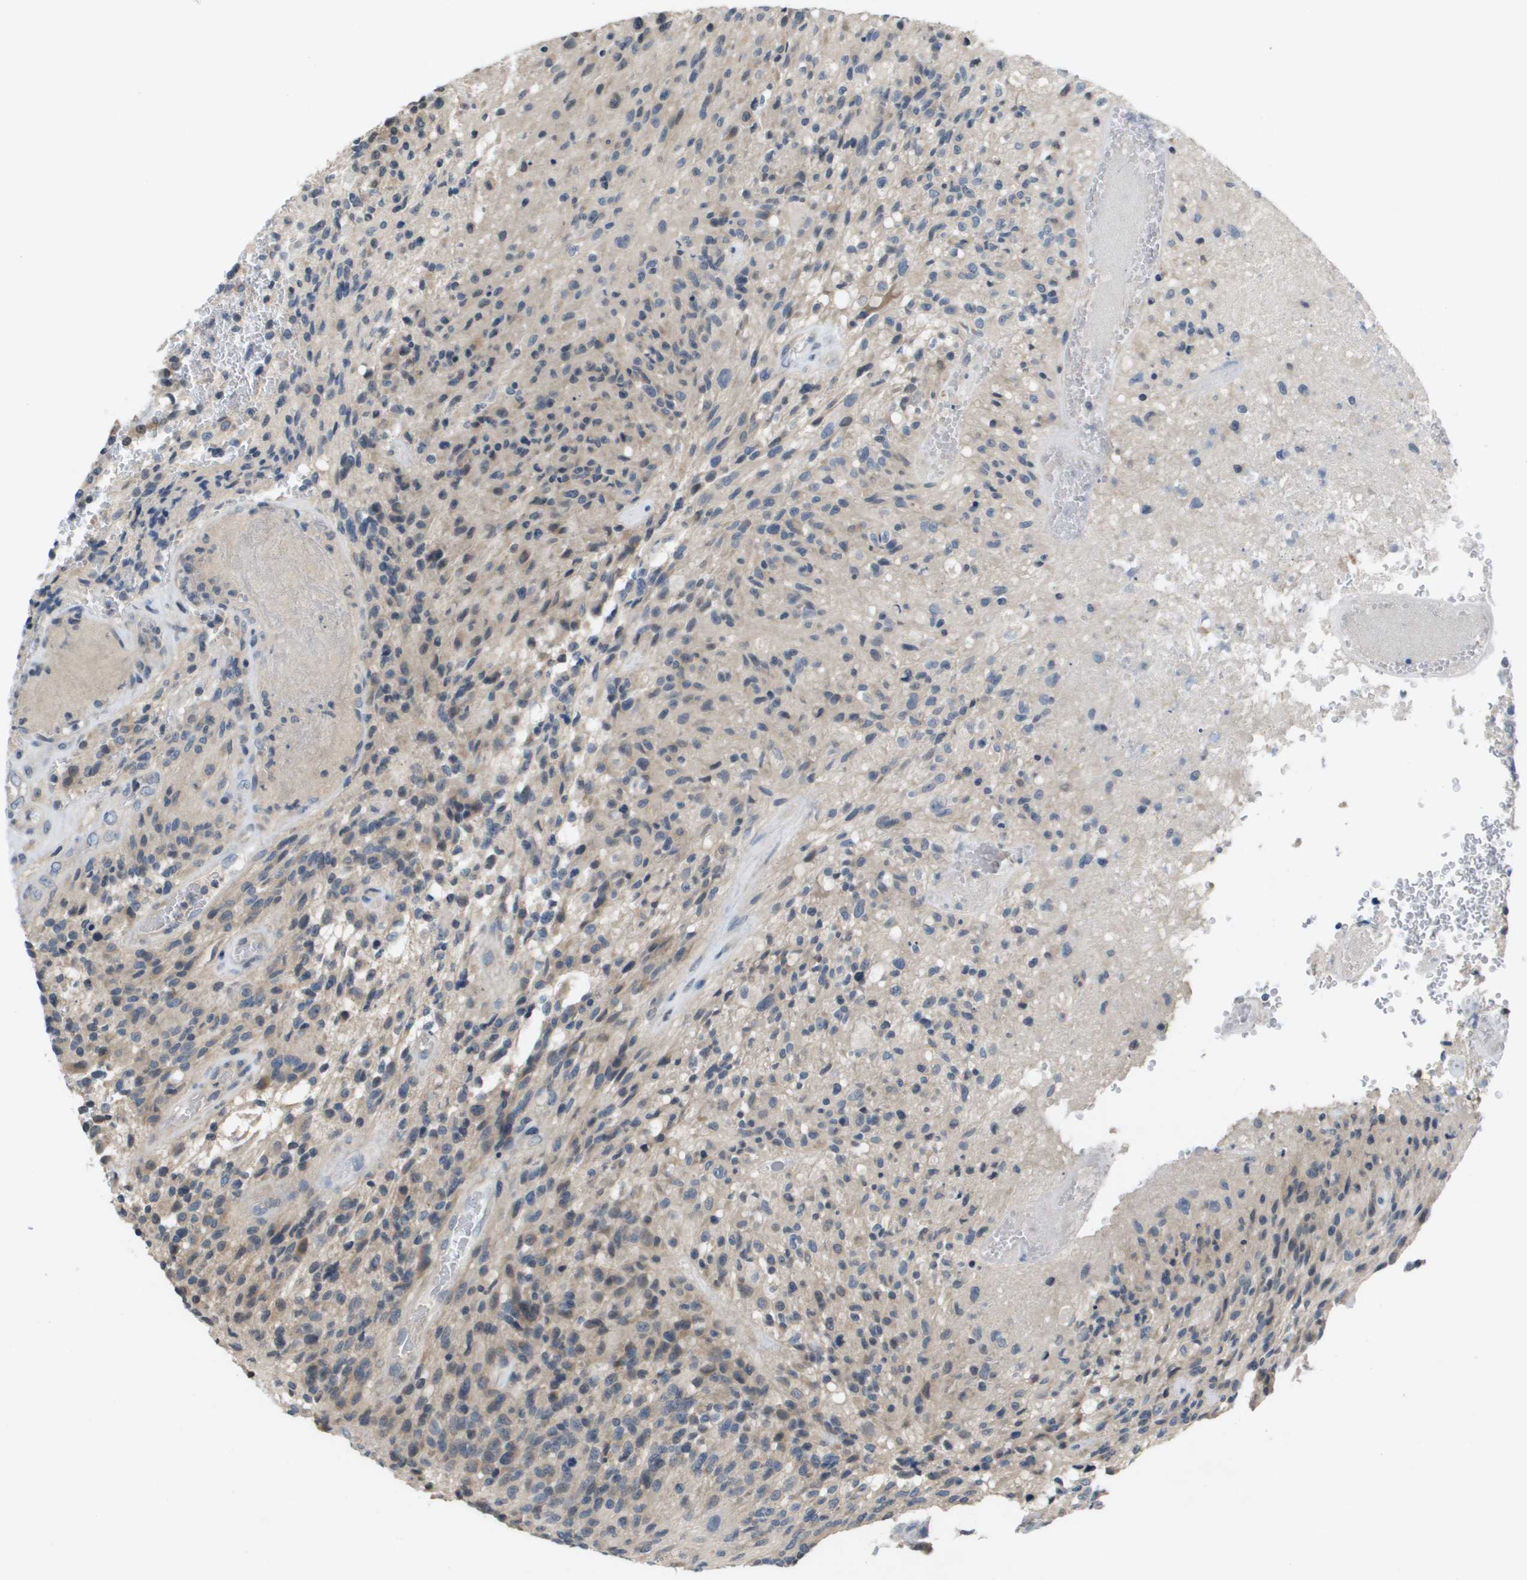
{"staining": {"intensity": "weak", "quantity": "<25%", "location": "cytoplasmic/membranous"}, "tissue": "glioma", "cell_type": "Tumor cells", "image_type": "cancer", "snomed": [{"axis": "morphology", "description": "Normal tissue, NOS"}, {"axis": "morphology", "description": "Glioma, malignant, High grade"}, {"axis": "topography", "description": "Cerebral cortex"}], "caption": "There is no significant staining in tumor cells of glioma. (DAB (3,3'-diaminobenzidine) IHC visualized using brightfield microscopy, high magnification).", "gene": "CAPN11", "patient": {"sex": "male", "age": 56}}